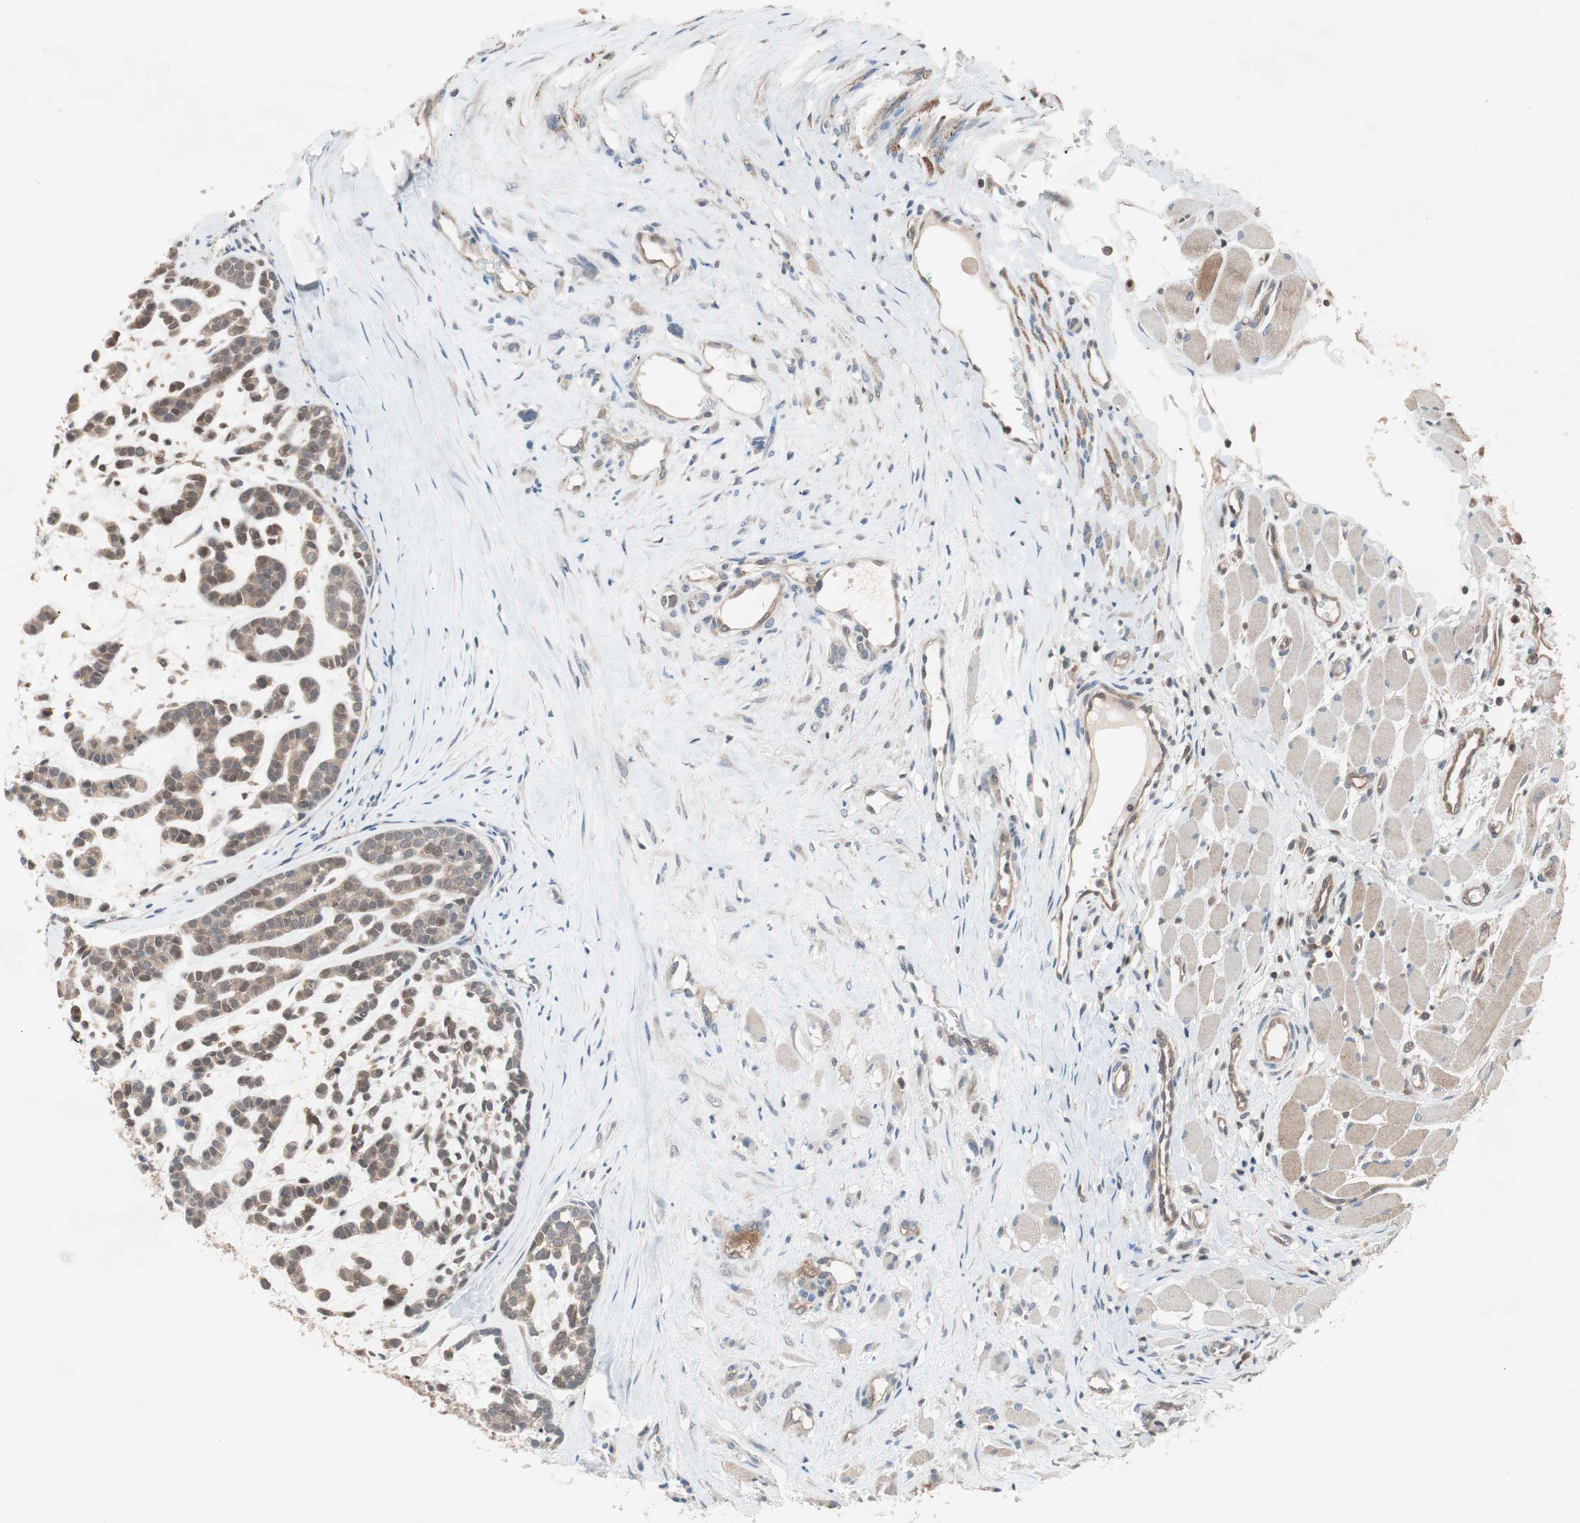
{"staining": {"intensity": "weak", "quantity": ">75%", "location": "cytoplasmic/membranous"}, "tissue": "head and neck cancer", "cell_type": "Tumor cells", "image_type": "cancer", "snomed": [{"axis": "morphology", "description": "Adenocarcinoma, NOS"}, {"axis": "morphology", "description": "Adenoma, NOS"}, {"axis": "topography", "description": "Head-Neck"}], "caption": "Protein expression analysis of head and neck cancer shows weak cytoplasmic/membranous staining in about >75% of tumor cells.", "gene": "GALT", "patient": {"sex": "female", "age": 55}}